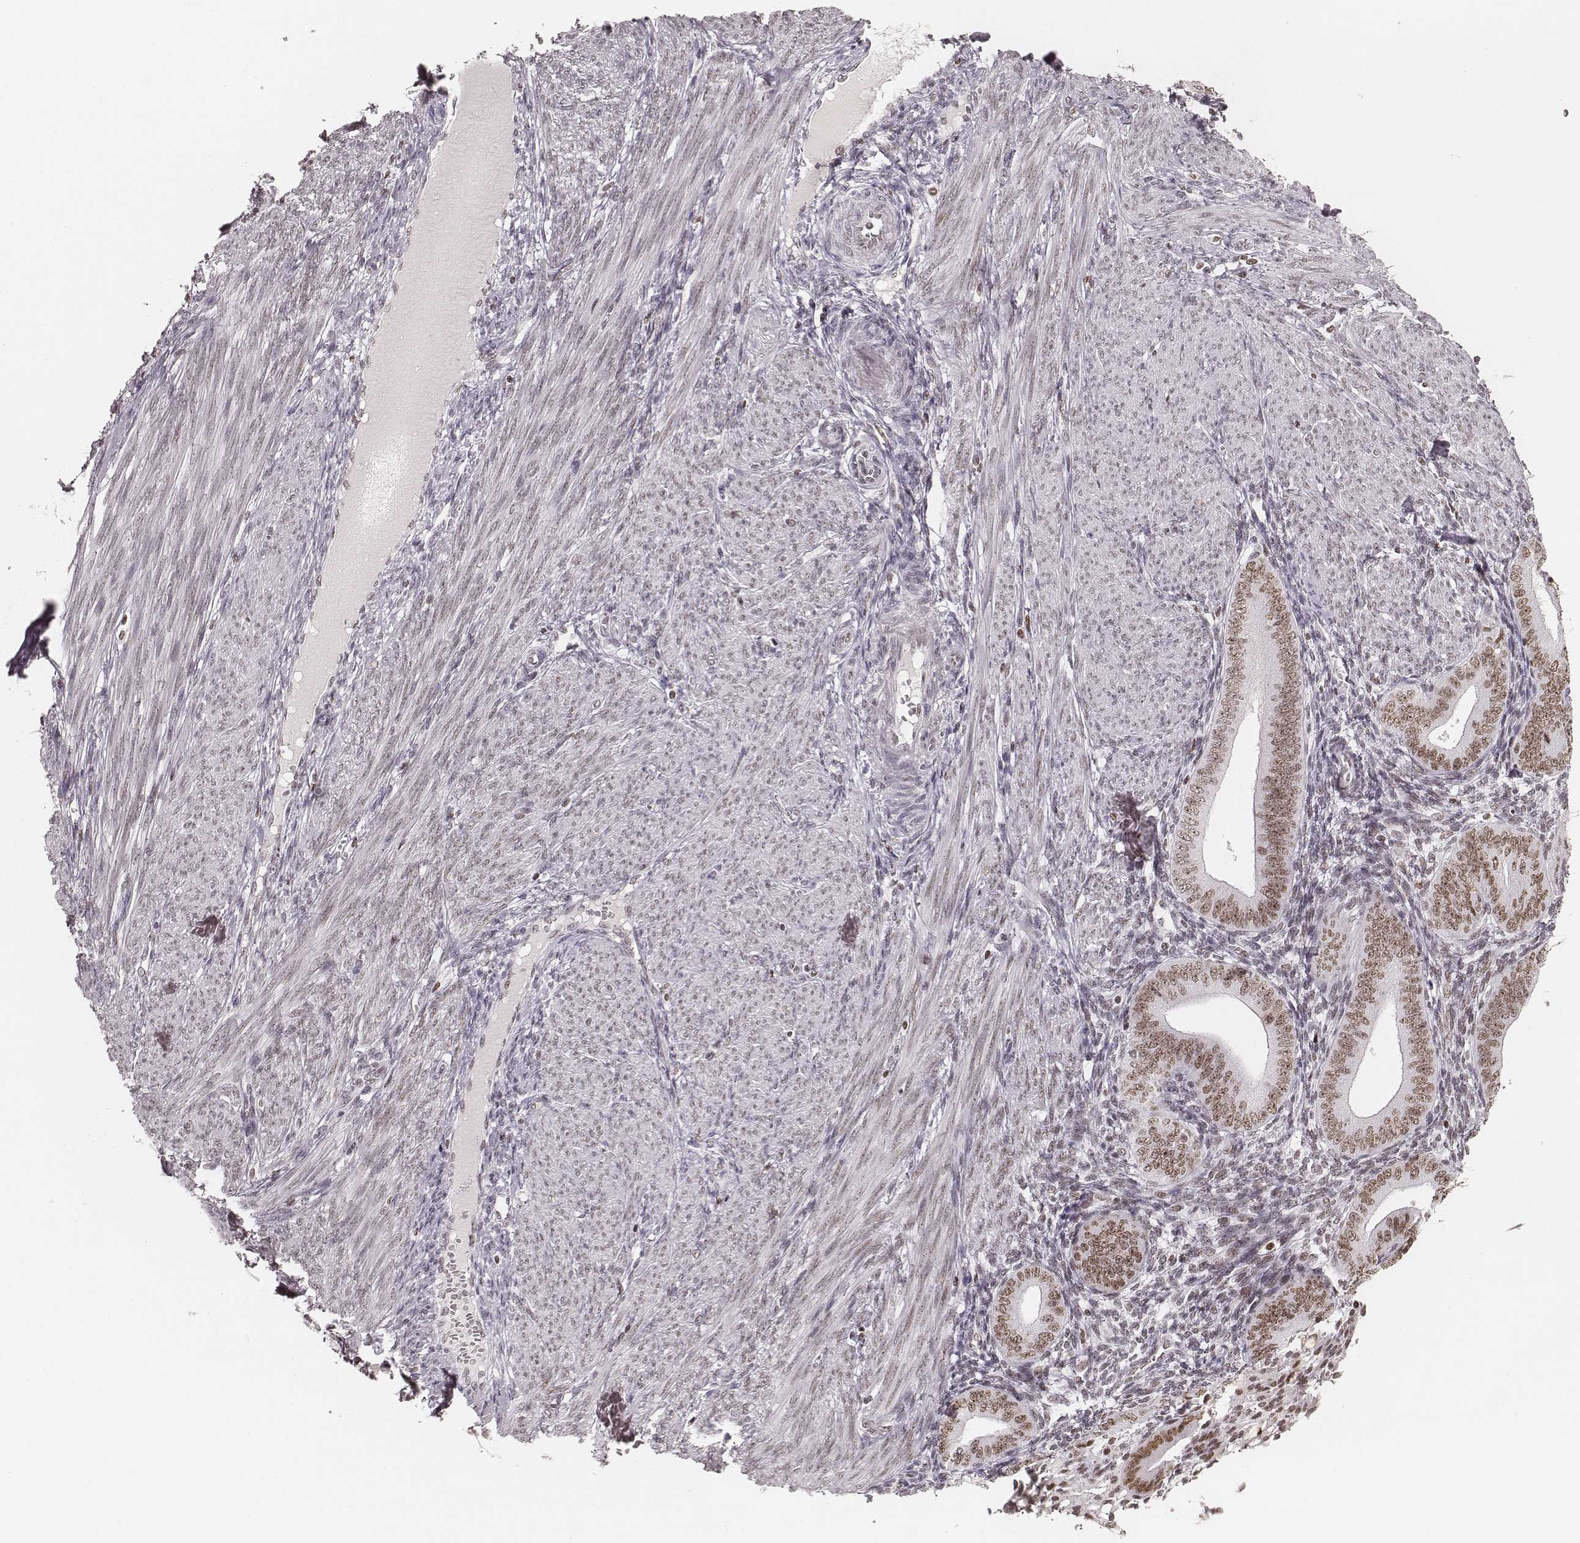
{"staining": {"intensity": "moderate", "quantity": ">75%", "location": "nuclear"}, "tissue": "endometrium", "cell_type": "Cells in endometrial stroma", "image_type": "normal", "snomed": [{"axis": "morphology", "description": "Normal tissue, NOS"}, {"axis": "topography", "description": "Endometrium"}], "caption": "High-power microscopy captured an IHC image of benign endometrium, revealing moderate nuclear expression in approximately >75% of cells in endometrial stroma. Nuclei are stained in blue.", "gene": "PARP1", "patient": {"sex": "female", "age": 39}}